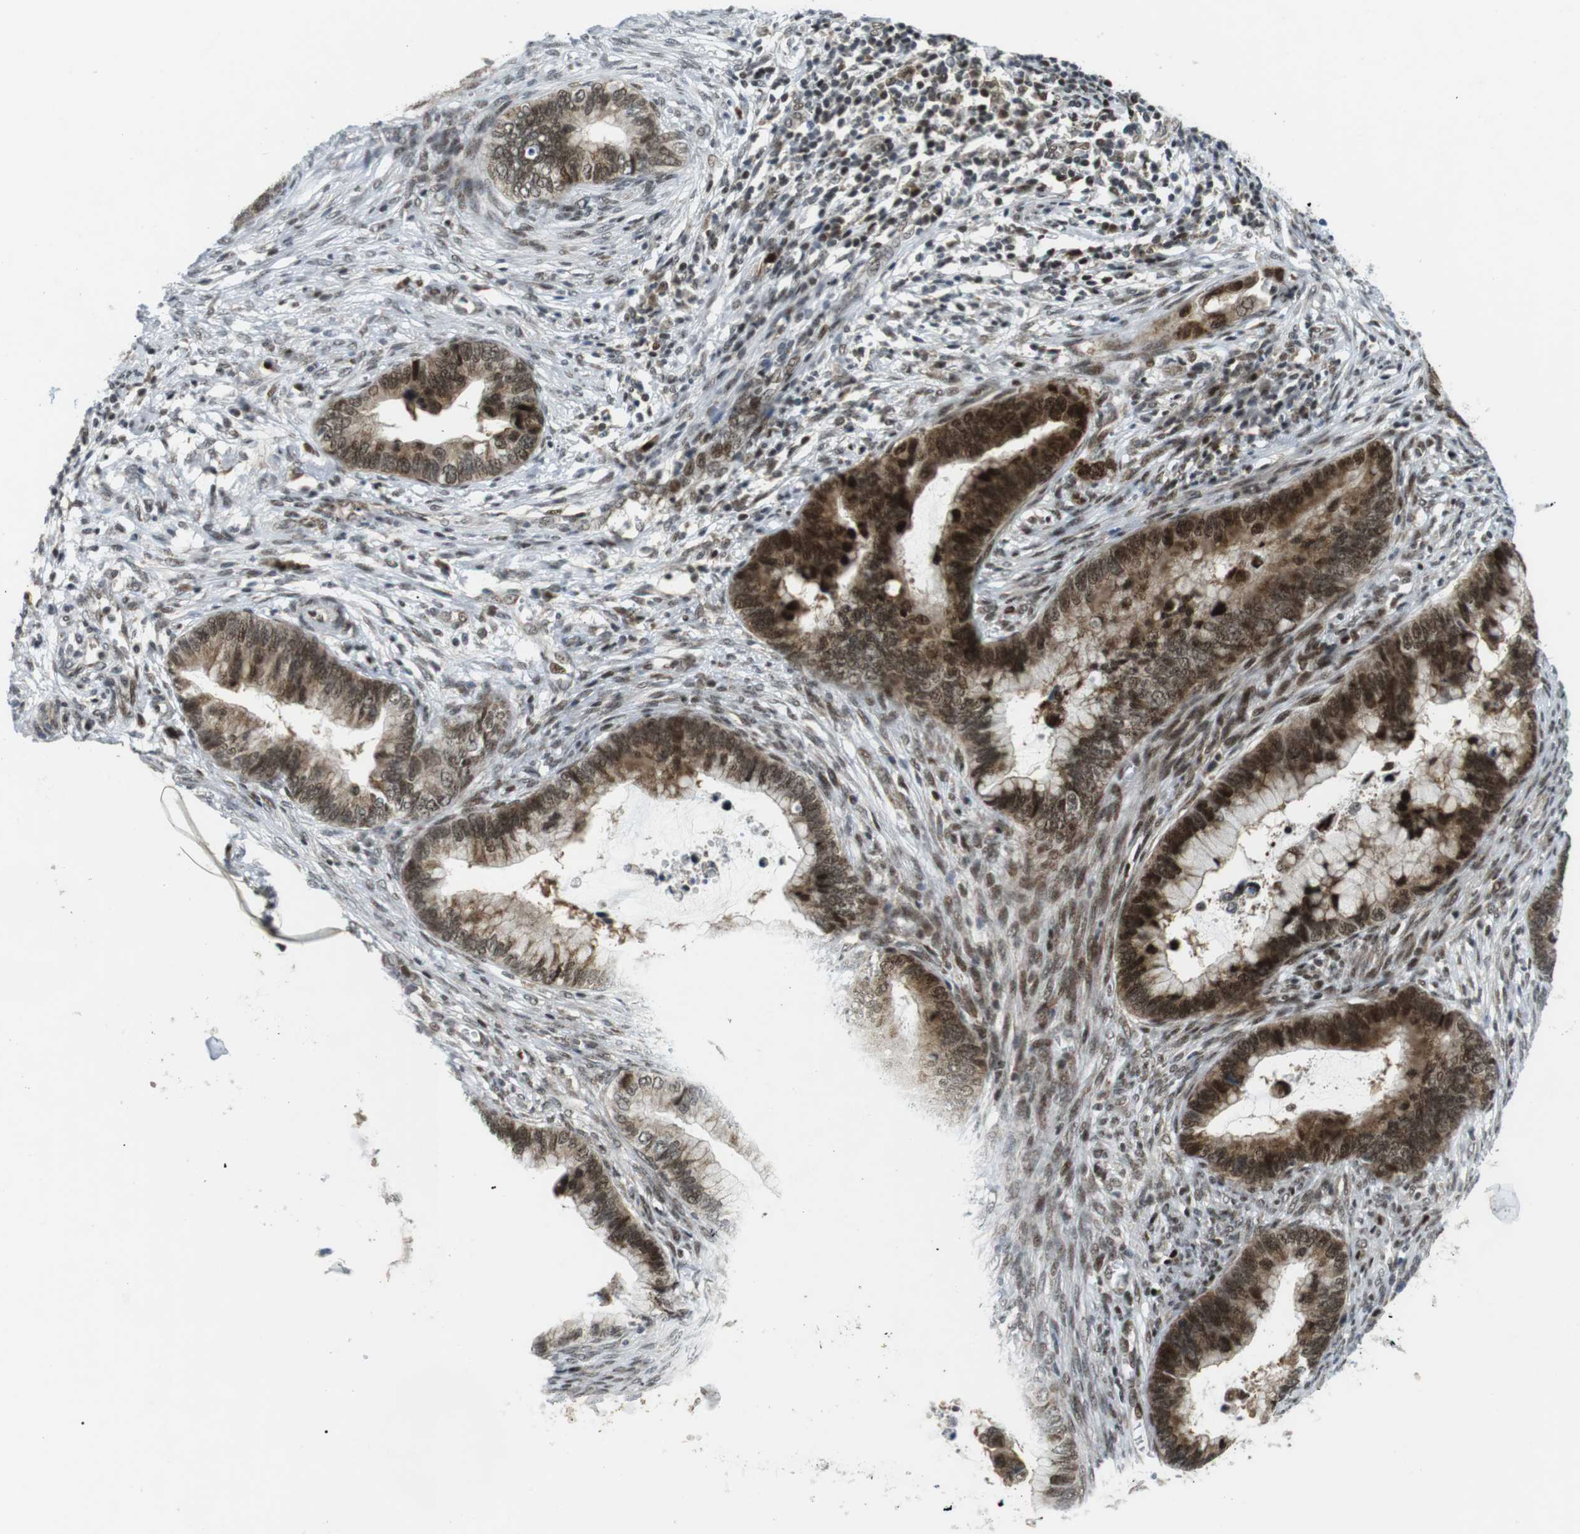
{"staining": {"intensity": "strong", "quantity": ">75%", "location": "nuclear"}, "tissue": "cervical cancer", "cell_type": "Tumor cells", "image_type": "cancer", "snomed": [{"axis": "morphology", "description": "Adenocarcinoma, NOS"}, {"axis": "topography", "description": "Cervix"}], "caption": "This photomicrograph exhibits cervical adenocarcinoma stained with IHC to label a protein in brown. The nuclear of tumor cells show strong positivity for the protein. Nuclei are counter-stained blue.", "gene": "CDC27", "patient": {"sex": "female", "age": 44}}